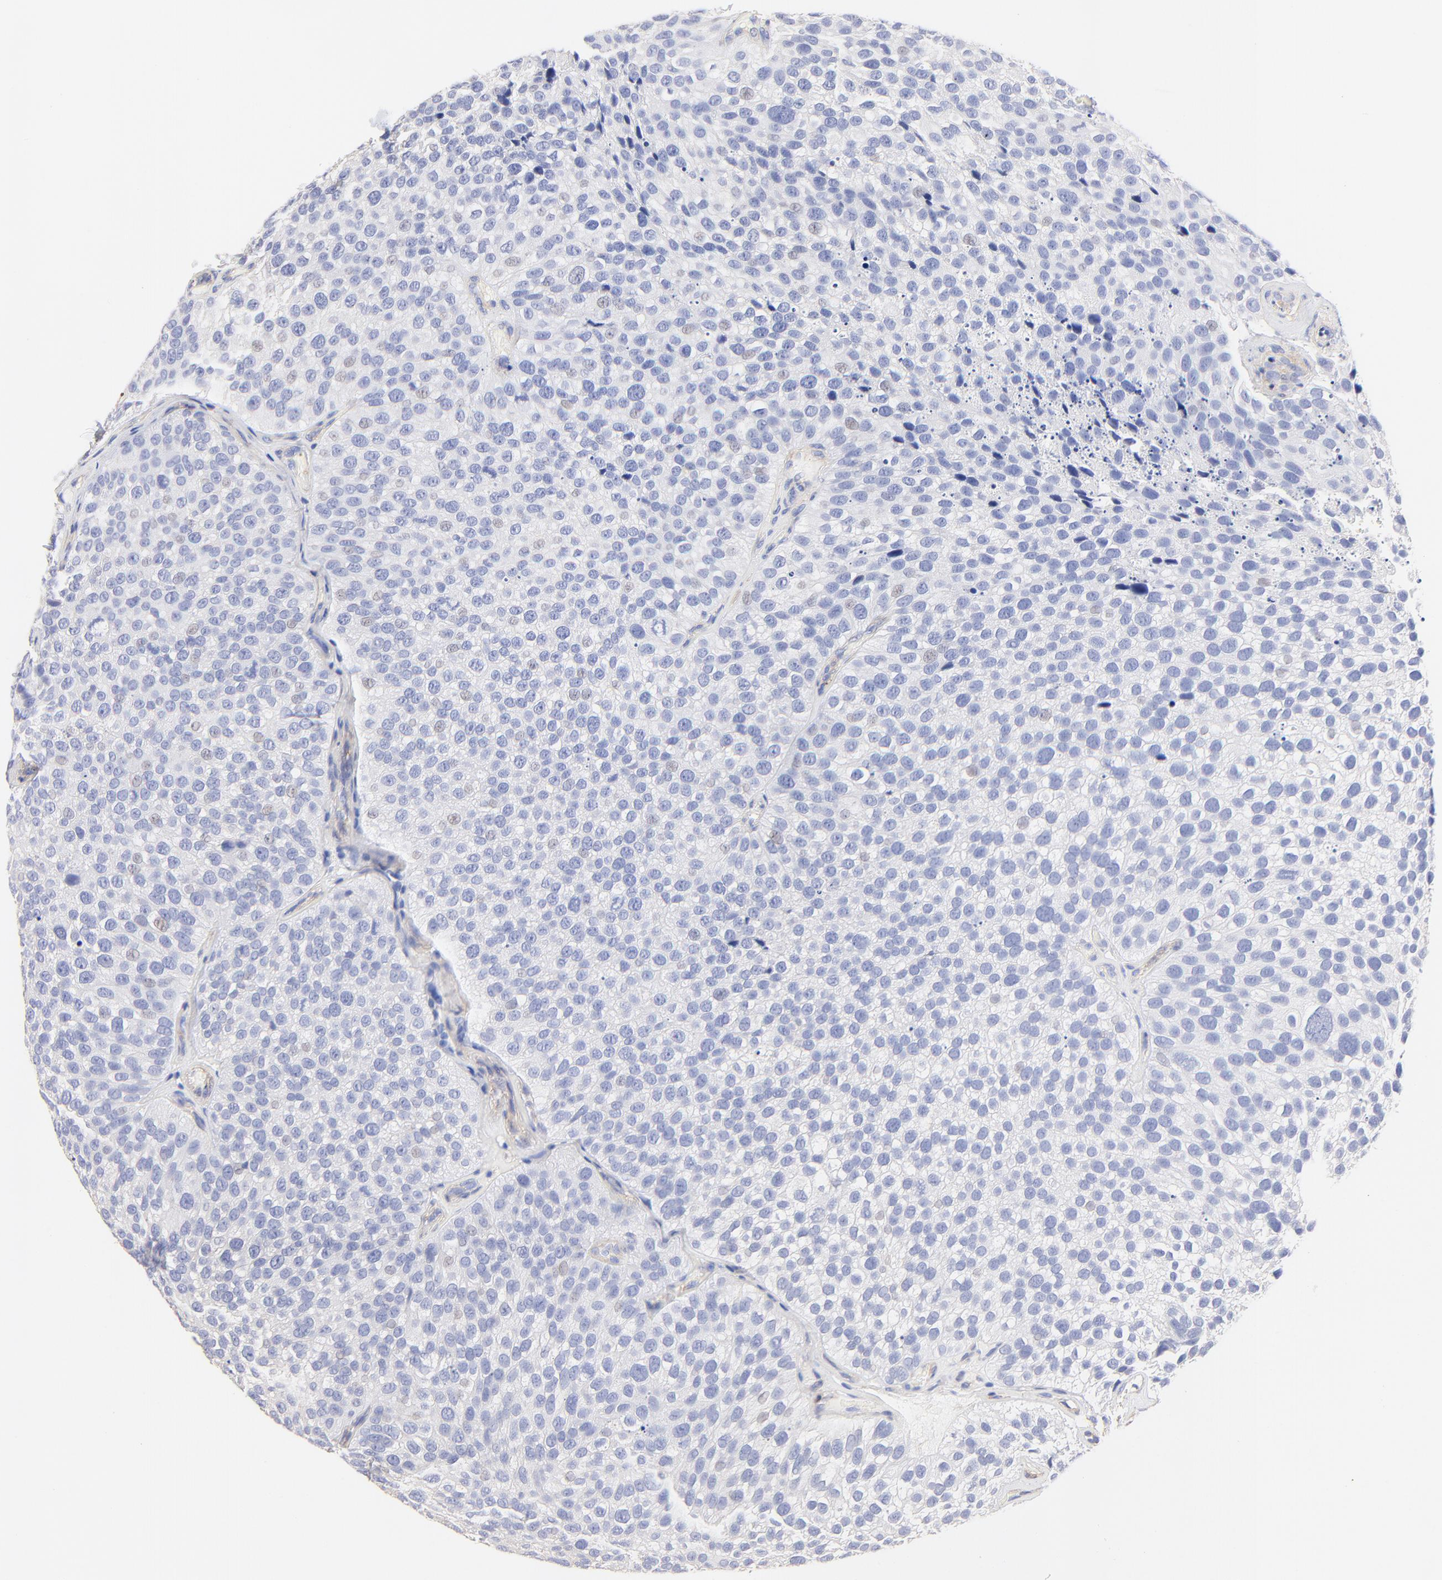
{"staining": {"intensity": "weak", "quantity": "<25%", "location": "nuclear"}, "tissue": "urothelial cancer", "cell_type": "Tumor cells", "image_type": "cancer", "snomed": [{"axis": "morphology", "description": "Urothelial carcinoma, High grade"}, {"axis": "topography", "description": "Urinary bladder"}], "caption": "The IHC image has no significant positivity in tumor cells of urothelial cancer tissue.", "gene": "ACTRT1", "patient": {"sex": "male", "age": 72}}